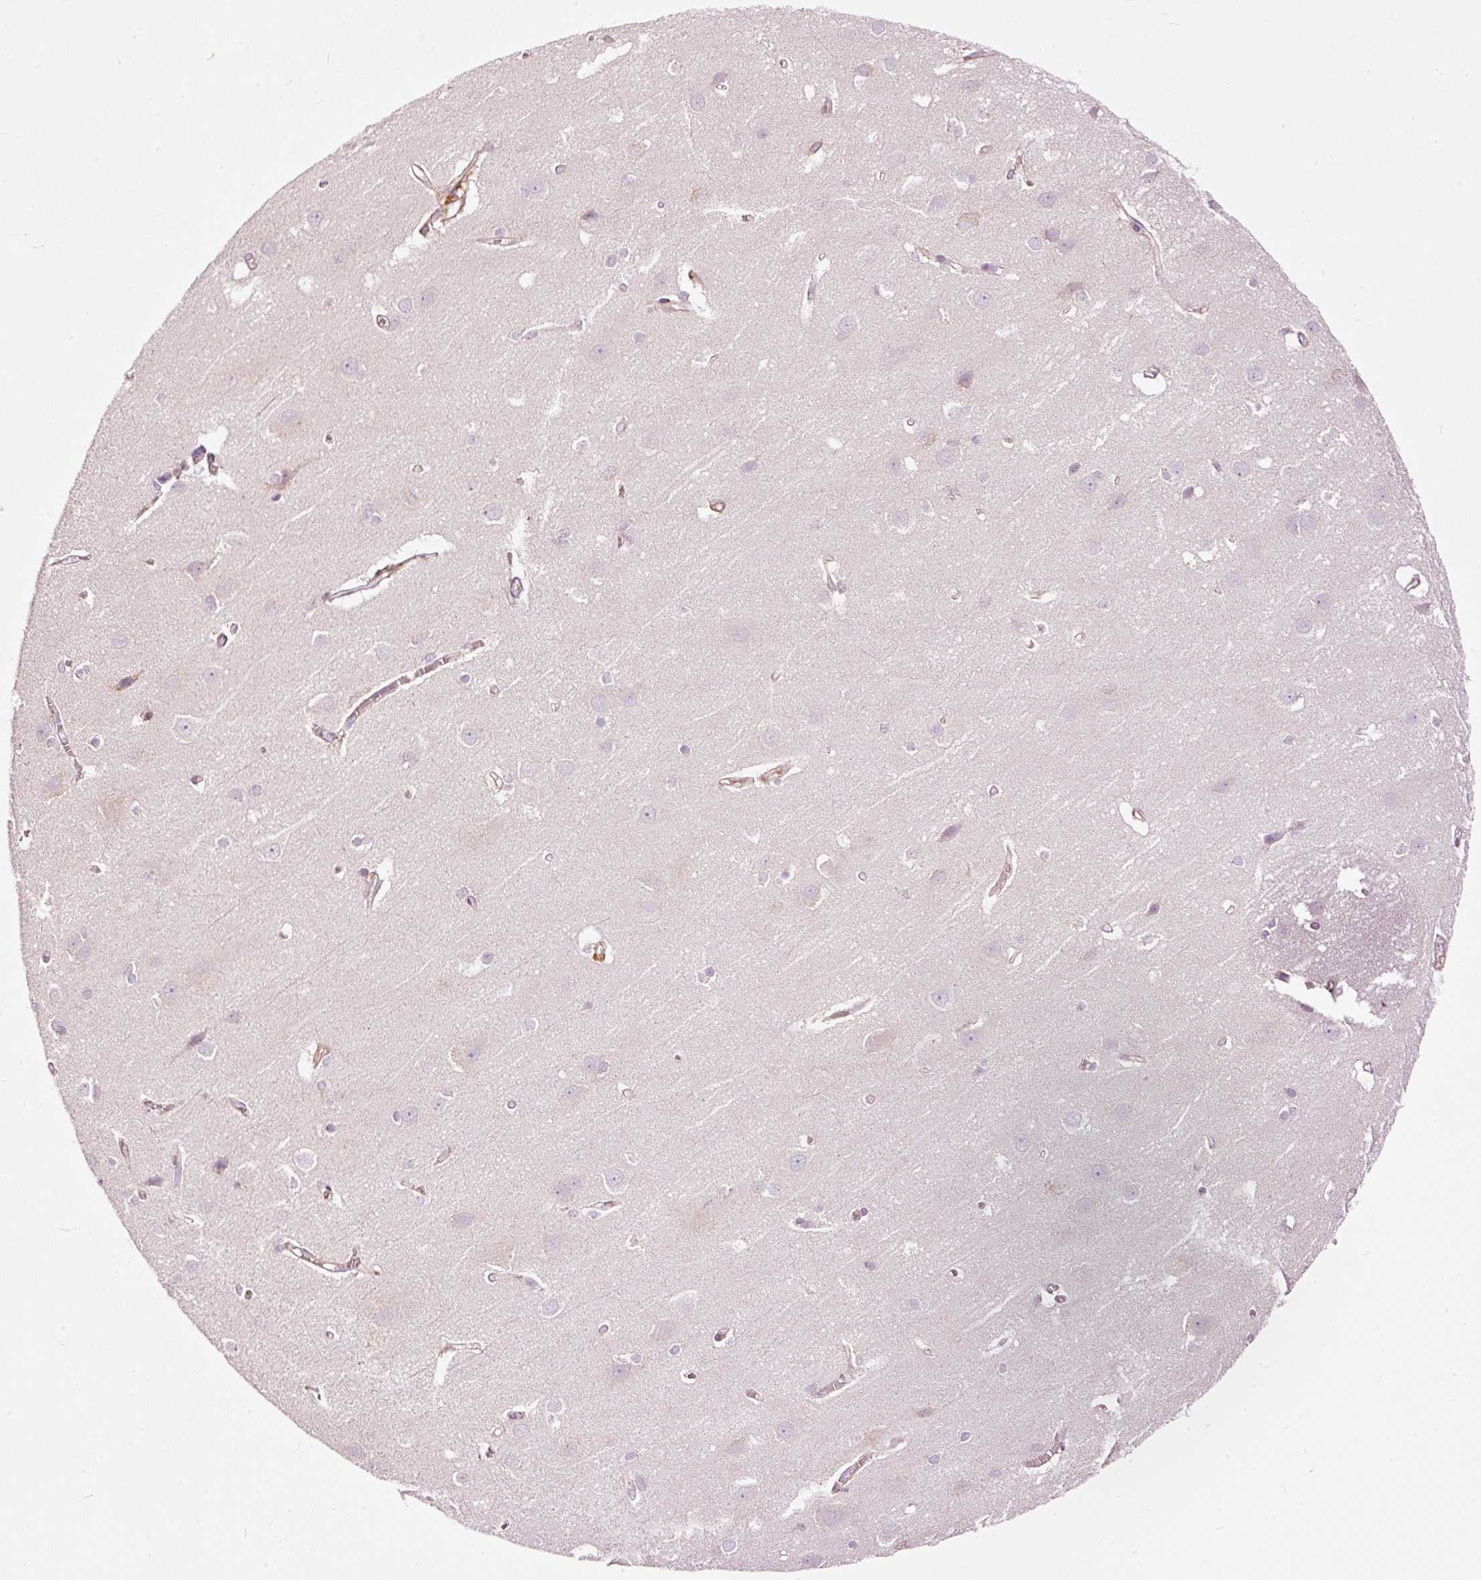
{"staining": {"intensity": "moderate", "quantity": ">75%", "location": "cytoplasmic/membranous"}, "tissue": "cerebral cortex", "cell_type": "Endothelial cells", "image_type": "normal", "snomed": [{"axis": "morphology", "description": "Normal tissue, NOS"}, {"axis": "topography", "description": "Cerebral cortex"}], "caption": "High-power microscopy captured an immunohistochemistry (IHC) photomicrograph of unremarkable cerebral cortex, revealing moderate cytoplasmic/membranous positivity in approximately >75% of endothelial cells.", "gene": "PAQR9", "patient": {"sex": "male", "age": 37}}